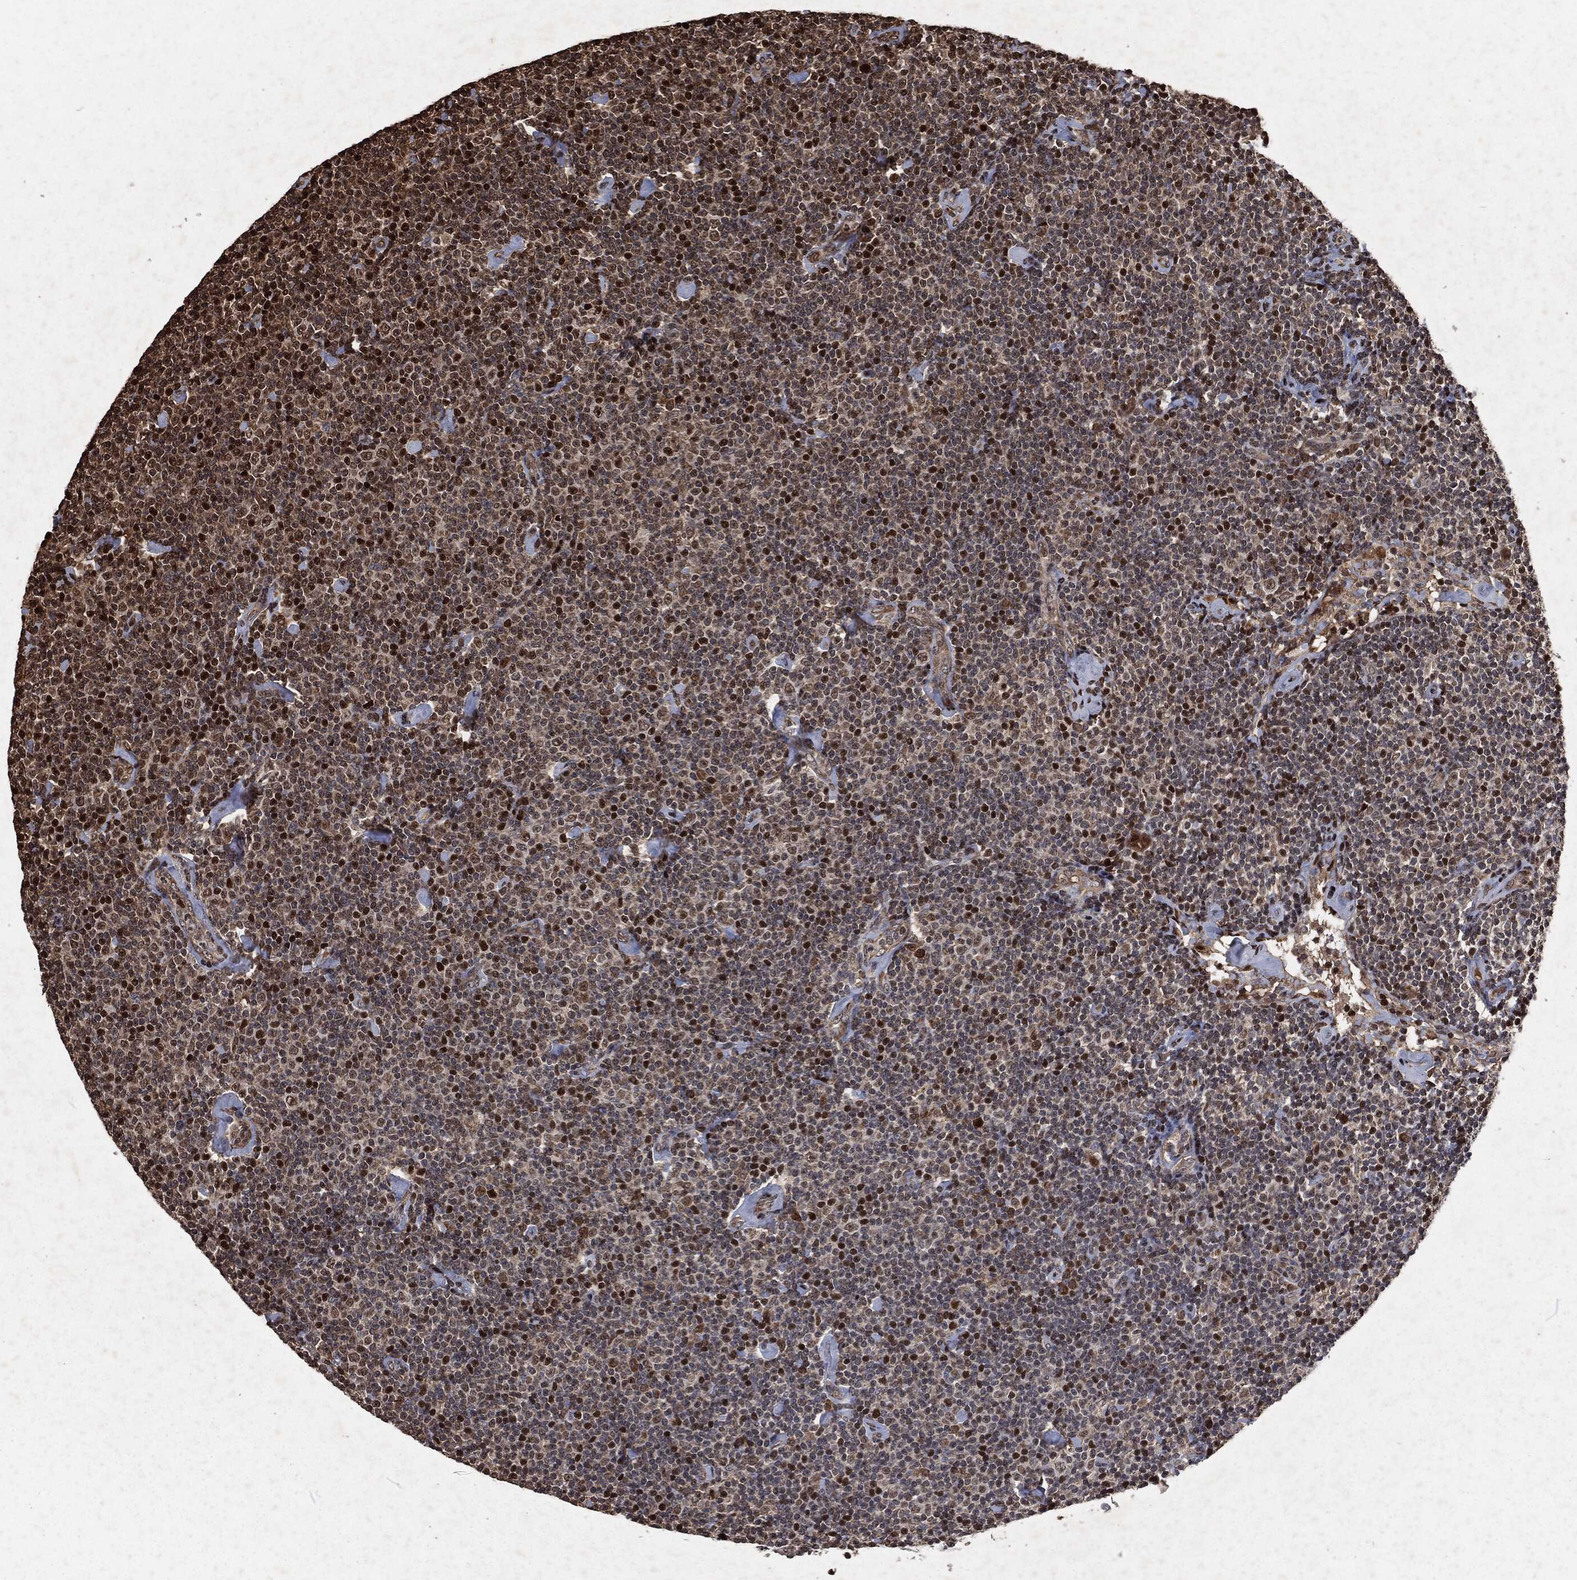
{"staining": {"intensity": "strong", "quantity": "<25%", "location": "nuclear"}, "tissue": "lymphoma", "cell_type": "Tumor cells", "image_type": "cancer", "snomed": [{"axis": "morphology", "description": "Malignant lymphoma, non-Hodgkin's type, Low grade"}, {"axis": "topography", "description": "Lymph node"}], "caption": "This image reveals low-grade malignant lymphoma, non-Hodgkin's type stained with immunohistochemistry (IHC) to label a protein in brown. The nuclear of tumor cells show strong positivity for the protein. Nuclei are counter-stained blue.", "gene": "SNAI1", "patient": {"sex": "male", "age": 81}}